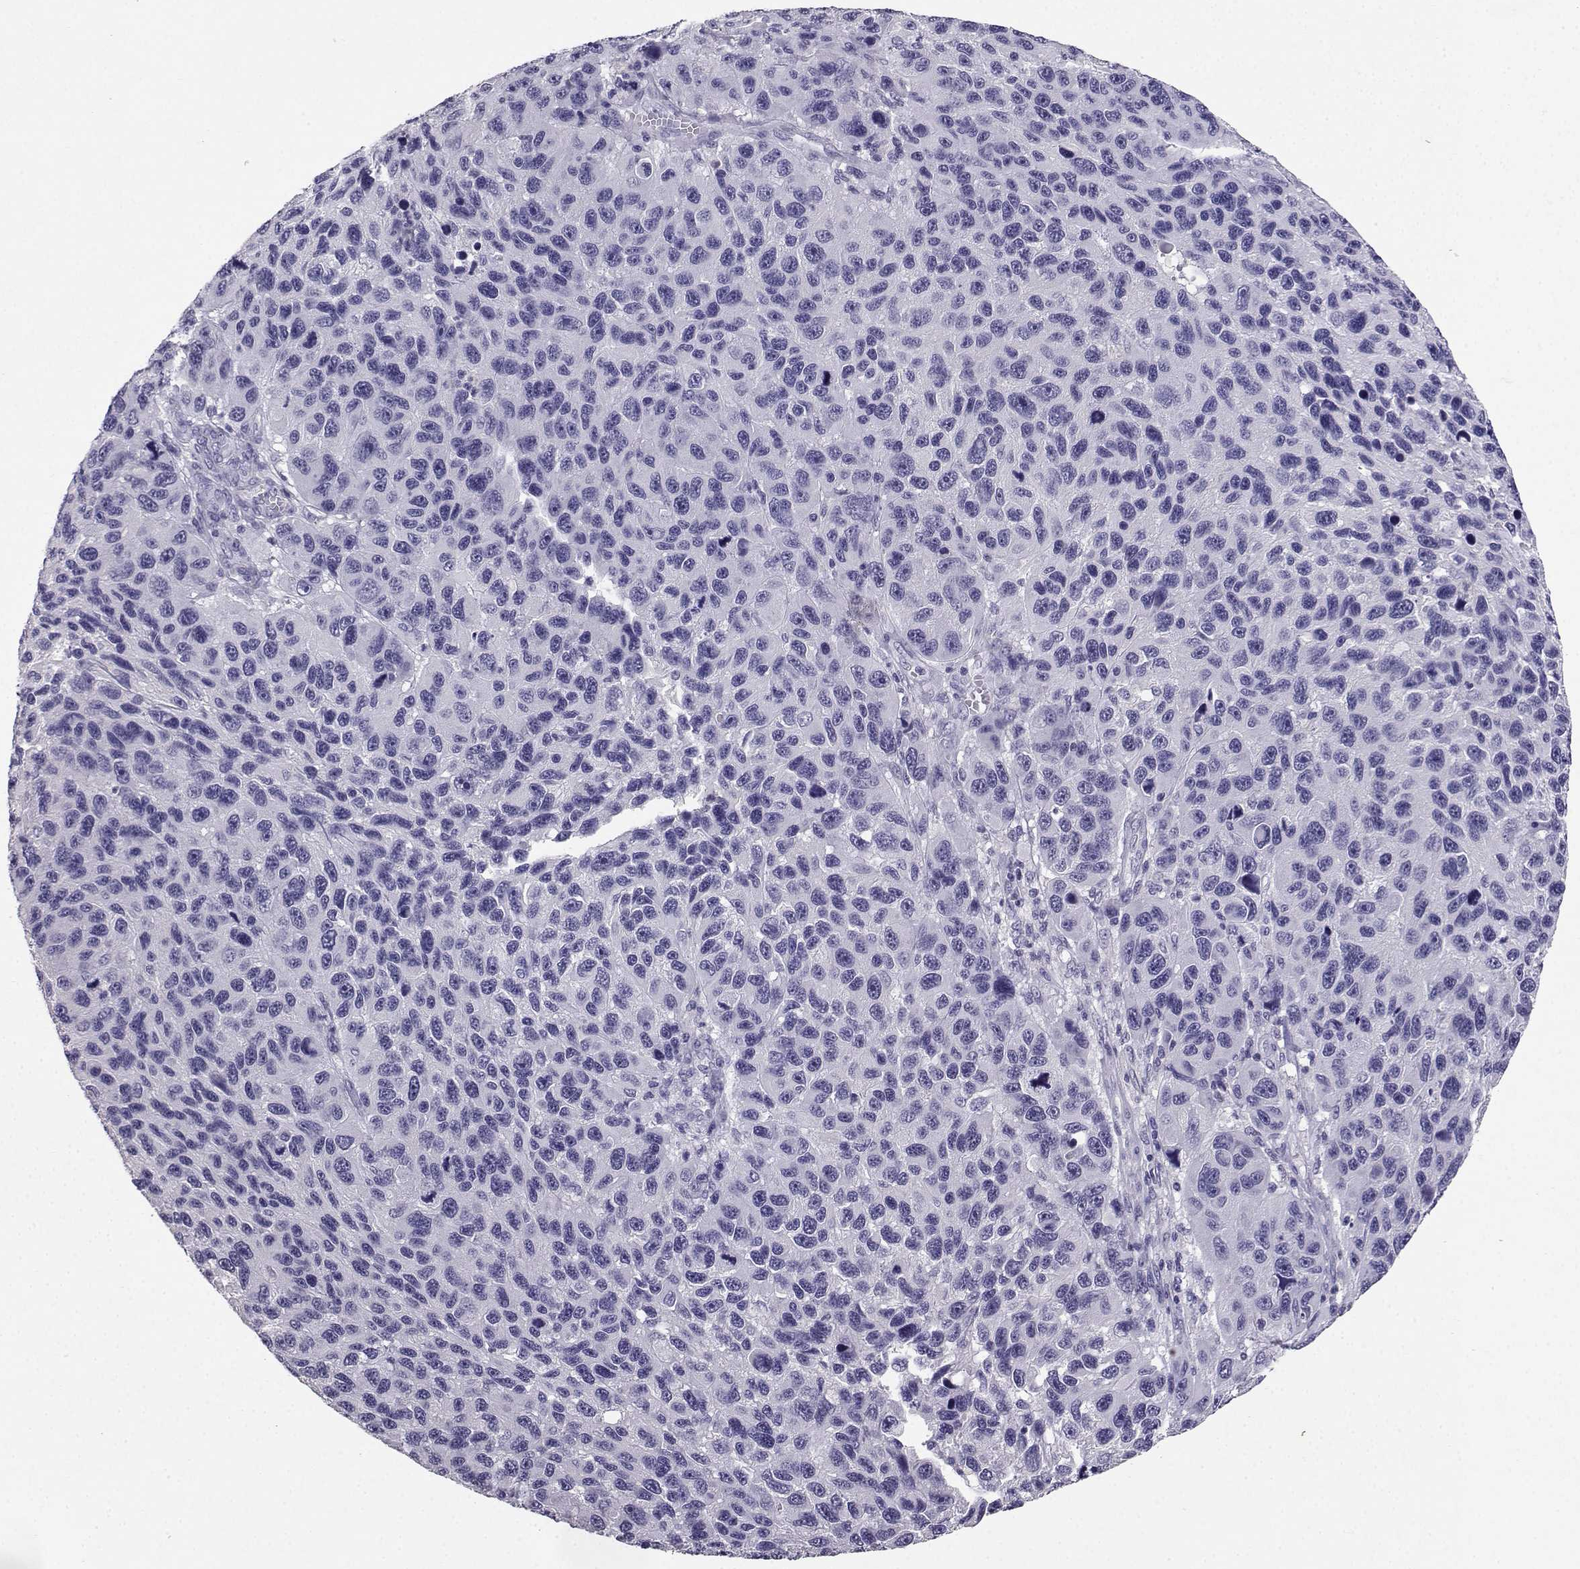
{"staining": {"intensity": "negative", "quantity": "none", "location": "none"}, "tissue": "melanoma", "cell_type": "Tumor cells", "image_type": "cancer", "snomed": [{"axis": "morphology", "description": "Malignant melanoma, NOS"}, {"axis": "topography", "description": "Skin"}], "caption": "DAB immunohistochemical staining of human melanoma exhibits no significant staining in tumor cells.", "gene": "SPAG11B", "patient": {"sex": "male", "age": 53}}